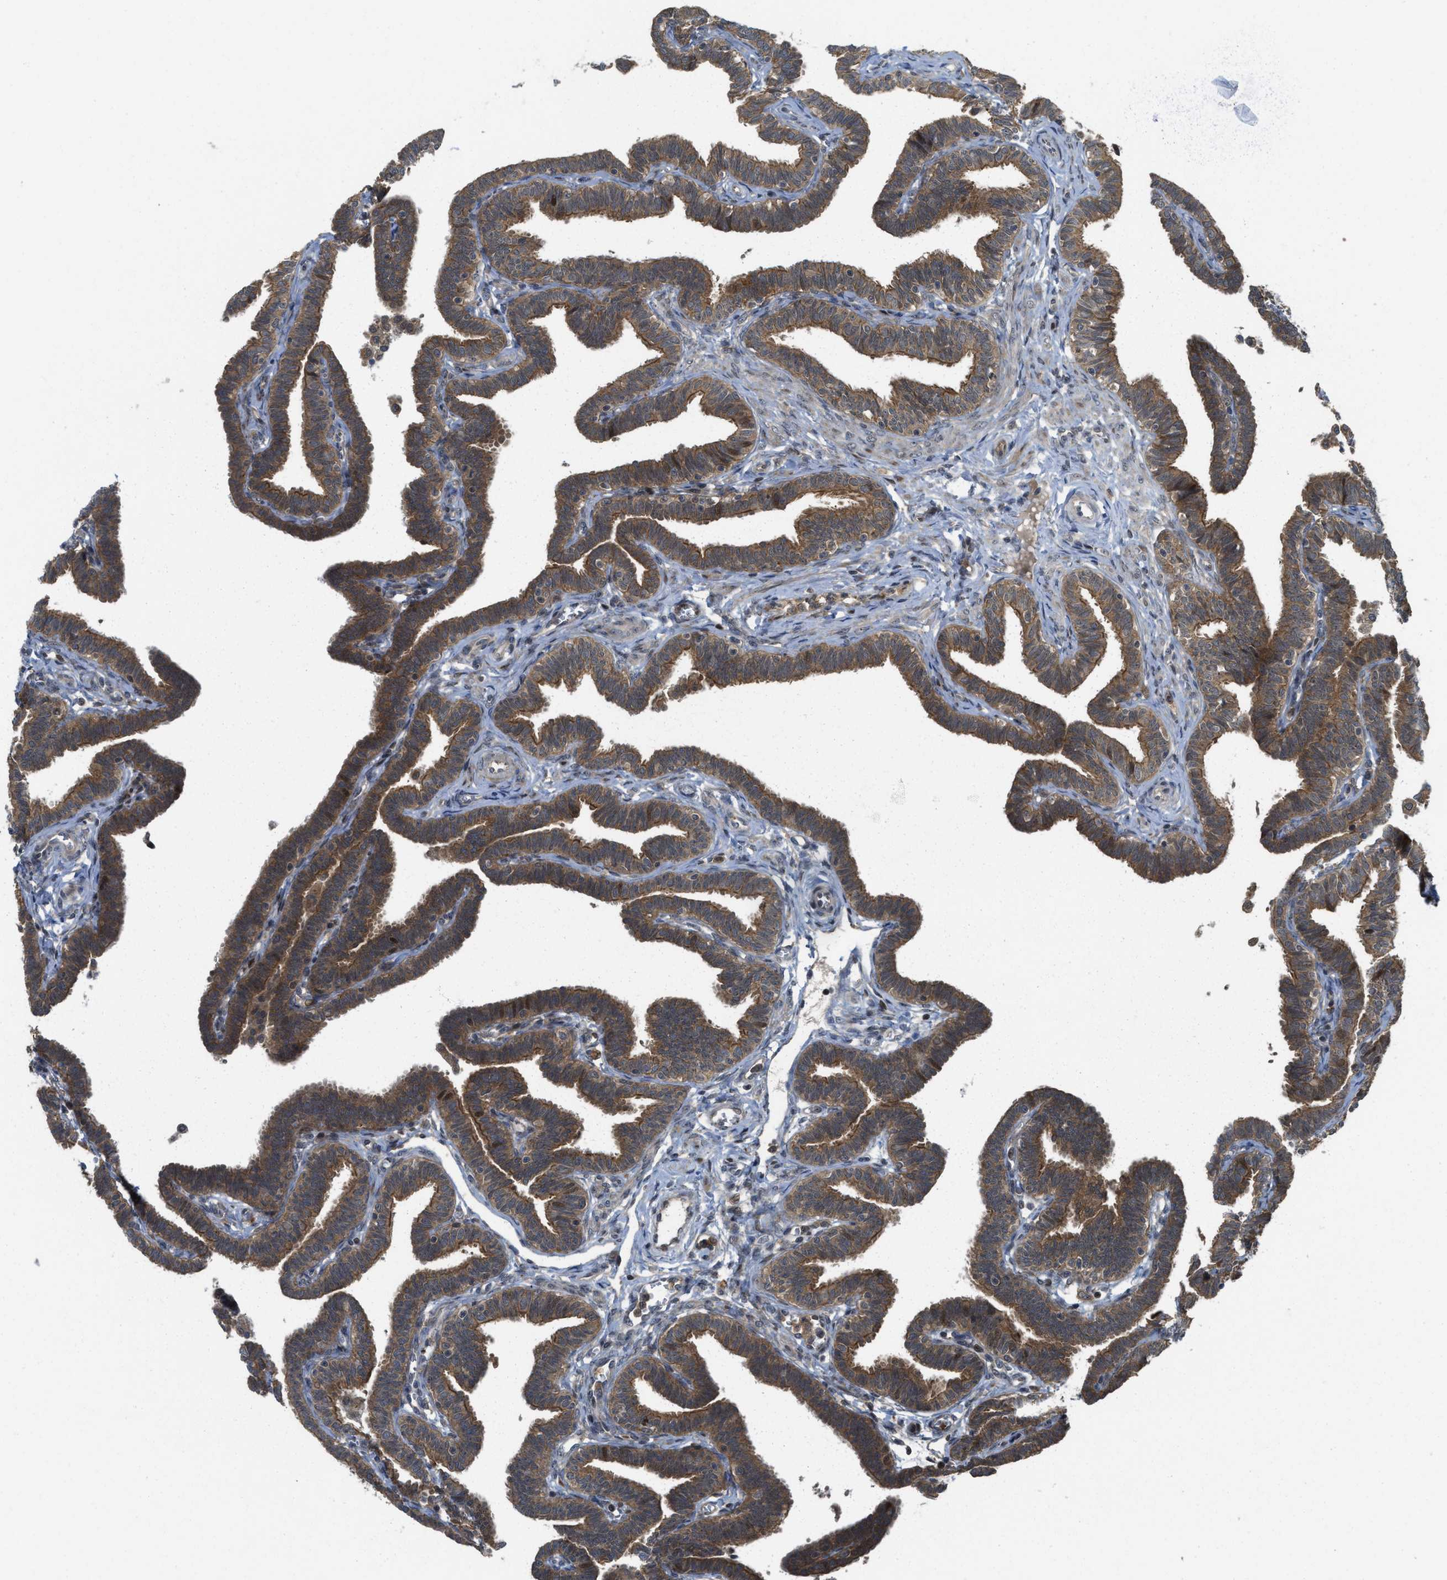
{"staining": {"intensity": "moderate", "quantity": ">75%", "location": "cytoplasmic/membranous"}, "tissue": "fallopian tube", "cell_type": "Glandular cells", "image_type": "normal", "snomed": [{"axis": "morphology", "description": "Normal tissue, NOS"}, {"axis": "topography", "description": "Fallopian tube"}, {"axis": "topography", "description": "Ovary"}], "caption": "IHC histopathology image of unremarkable fallopian tube: fallopian tube stained using immunohistochemistry shows medium levels of moderate protein expression localized specifically in the cytoplasmic/membranous of glandular cells, appearing as a cytoplasmic/membranous brown color.", "gene": "DNAJC28", "patient": {"sex": "female", "age": 23}}